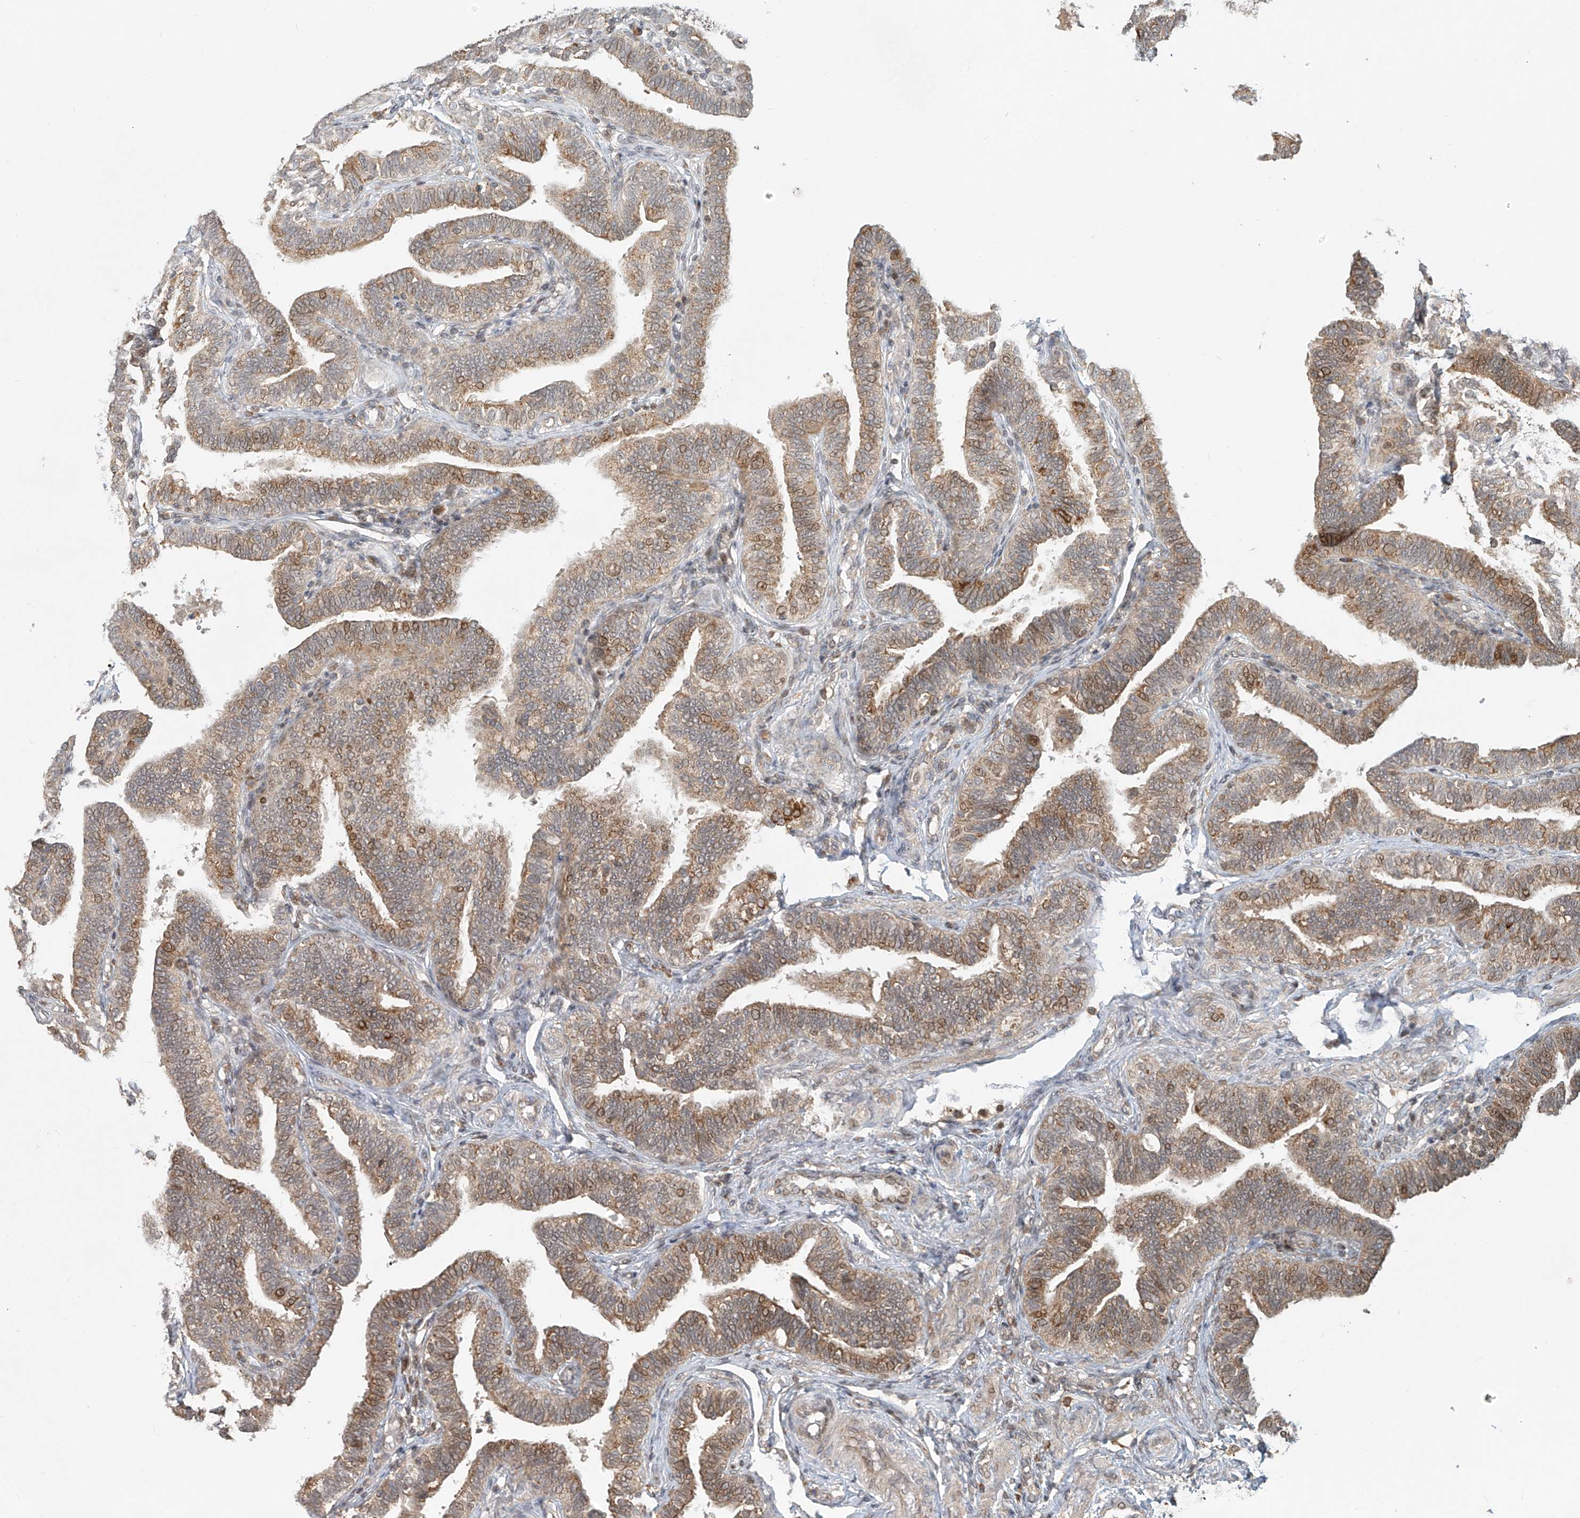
{"staining": {"intensity": "moderate", "quantity": "25%-75%", "location": "cytoplasmic/membranous,nuclear"}, "tissue": "fallopian tube", "cell_type": "Glandular cells", "image_type": "normal", "snomed": [{"axis": "morphology", "description": "Normal tissue, NOS"}, {"axis": "topography", "description": "Fallopian tube"}], "caption": "The image demonstrates staining of unremarkable fallopian tube, revealing moderate cytoplasmic/membranous,nuclear protein staining (brown color) within glandular cells.", "gene": "SYTL3", "patient": {"sex": "female", "age": 39}}